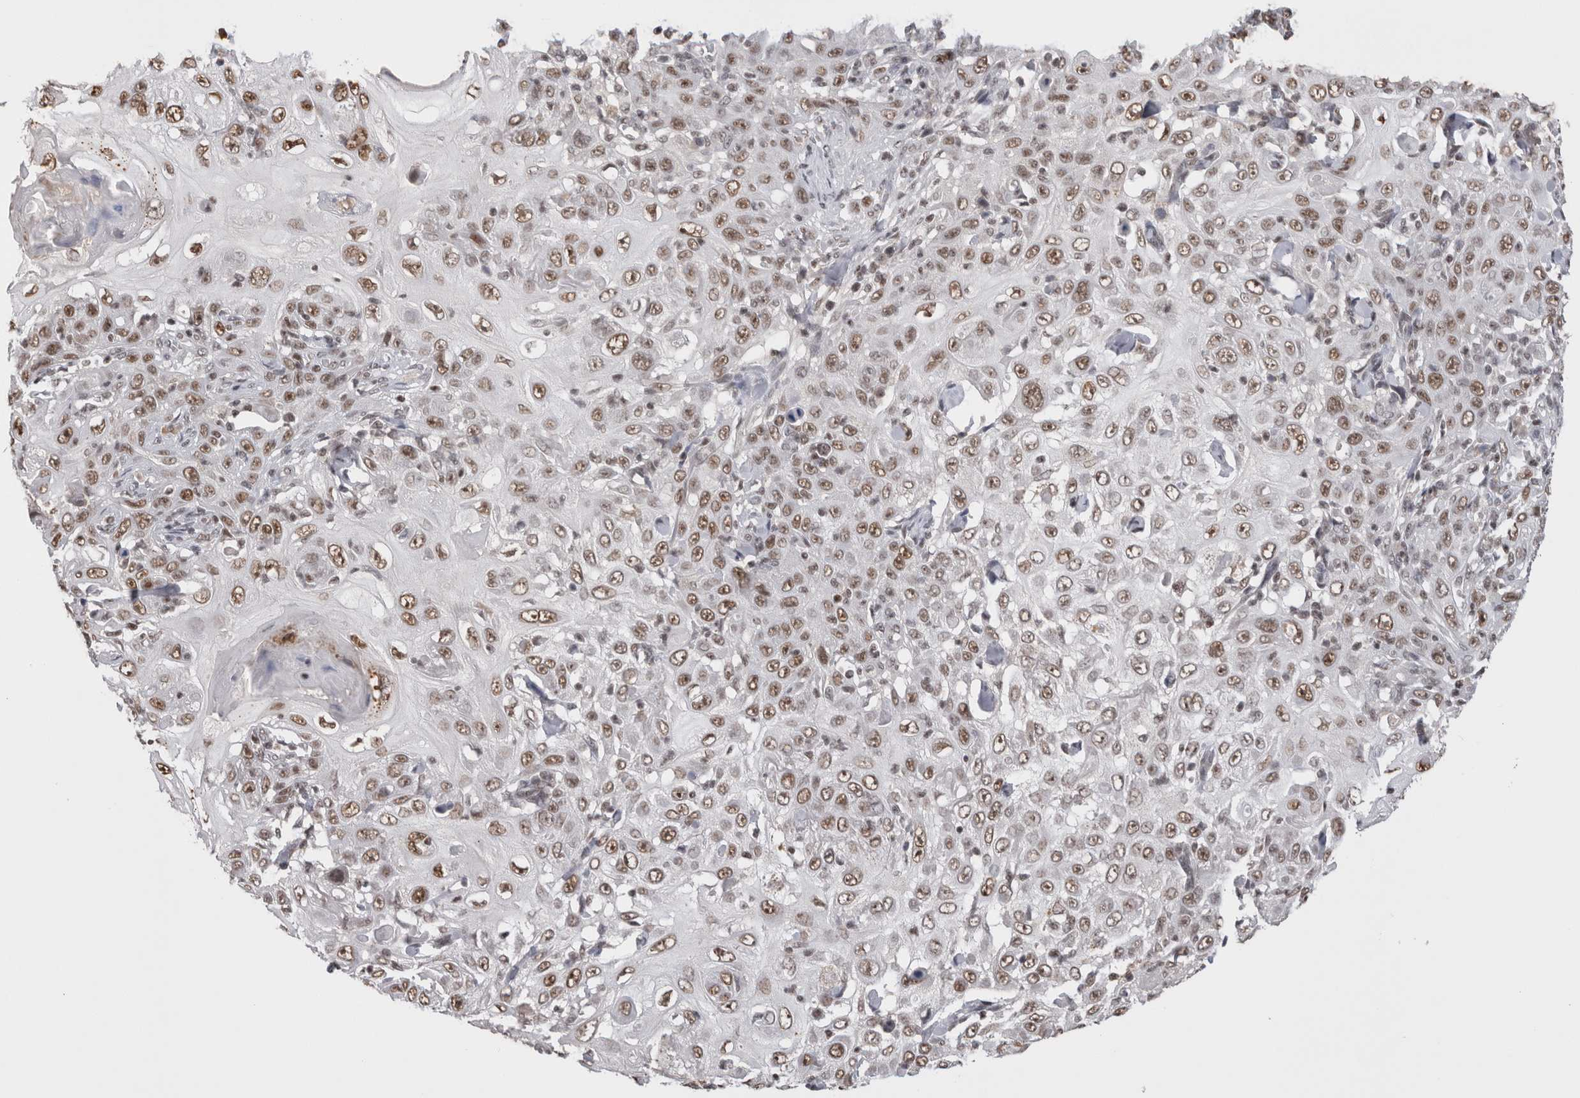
{"staining": {"intensity": "moderate", "quantity": ">75%", "location": "nuclear"}, "tissue": "skin cancer", "cell_type": "Tumor cells", "image_type": "cancer", "snomed": [{"axis": "morphology", "description": "Squamous cell carcinoma, NOS"}, {"axis": "topography", "description": "Skin"}], "caption": "Immunohistochemical staining of skin squamous cell carcinoma shows moderate nuclear protein expression in approximately >75% of tumor cells.", "gene": "DAXX", "patient": {"sex": "female", "age": 88}}